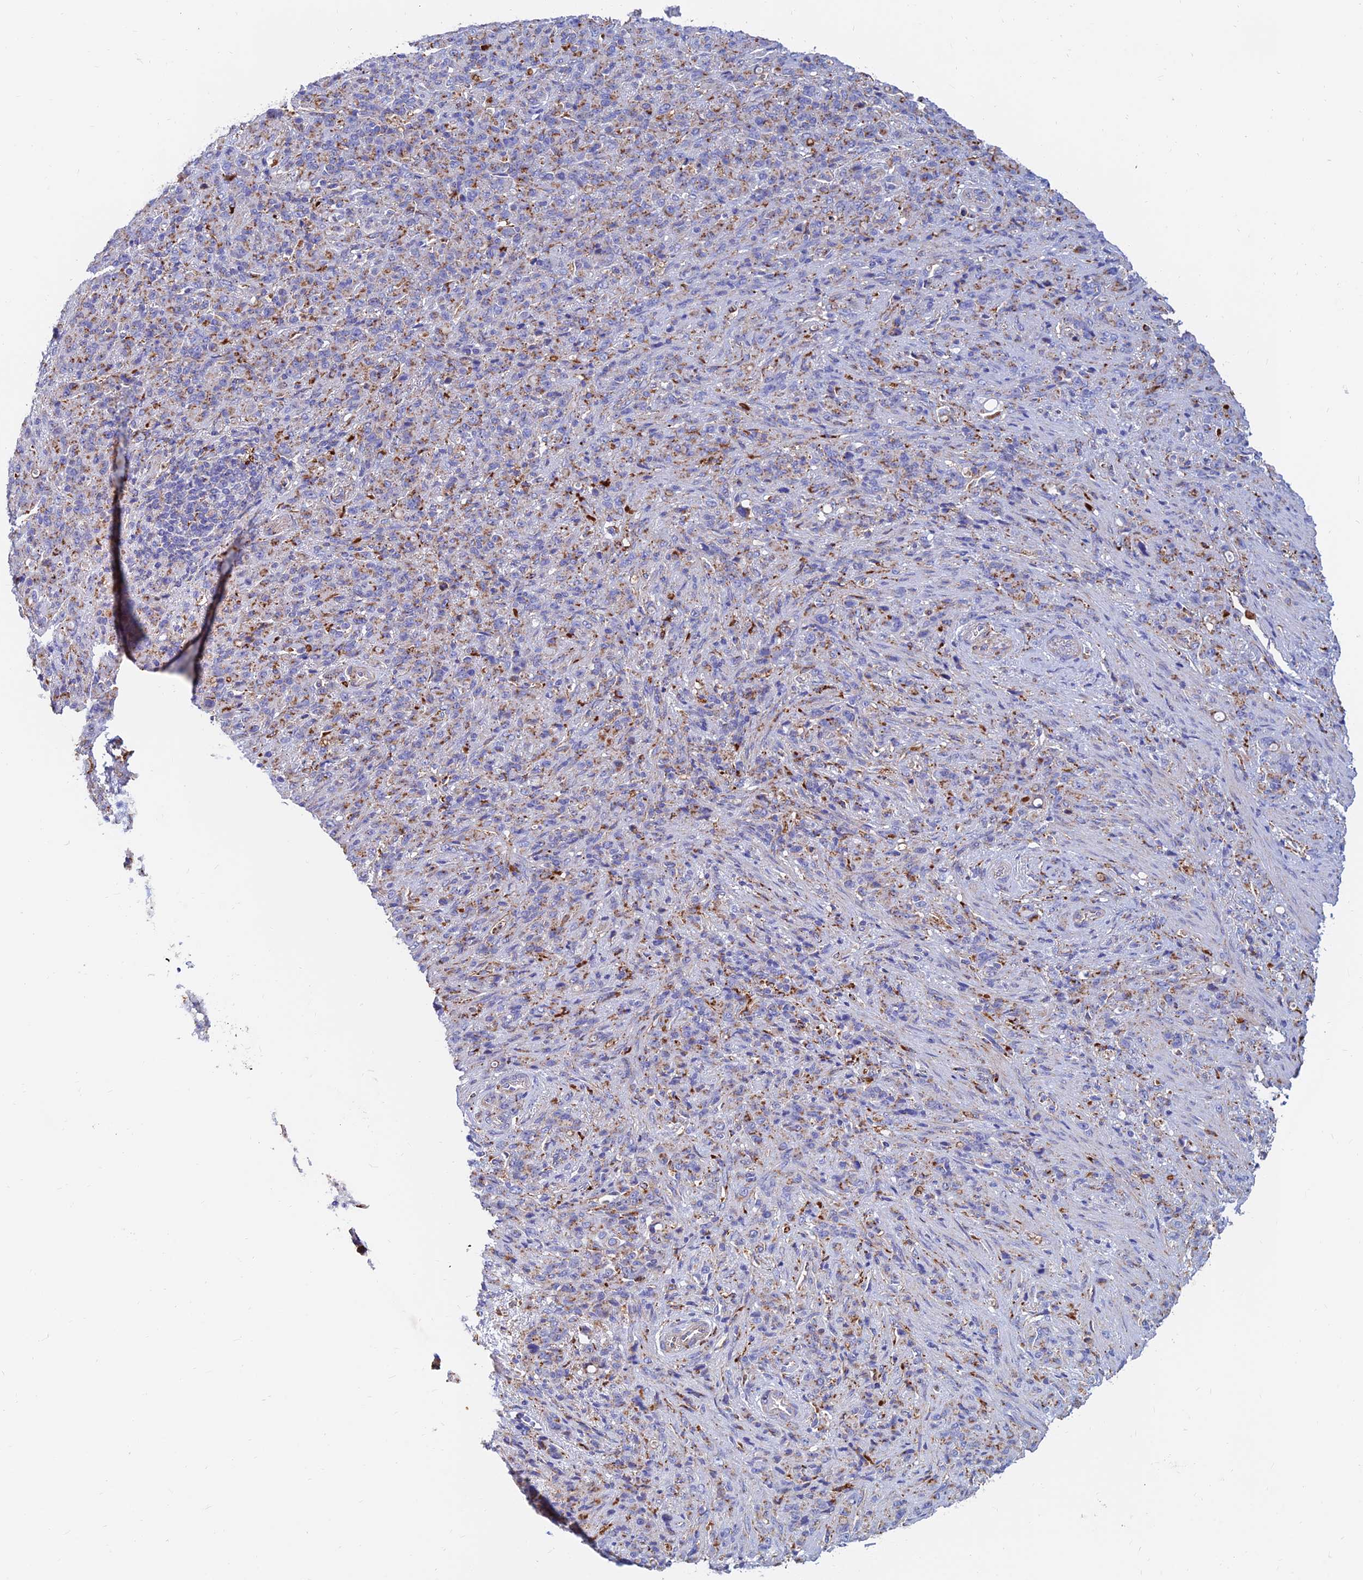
{"staining": {"intensity": "moderate", "quantity": "<25%", "location": "cytoplasmic/membranous"}, "tissue": "stomach cancer", "cell_type": "Tumor cells", "image_type": "cancer", "snomed": [{"axis": "morphology", "description": "Adenocarcinoma, NOS"}, {"axis": "topography", "description": "Stomach"}], "caption": "There is low levels of moderate cytoplasmic/membranous staining in tumor cells of stomach cancer (adenocarcinoma), as demonstrated by immunohistochemical staining (brown color).", "gene": "SPNS1", "patient": {"sex": "female", "age": 79}}